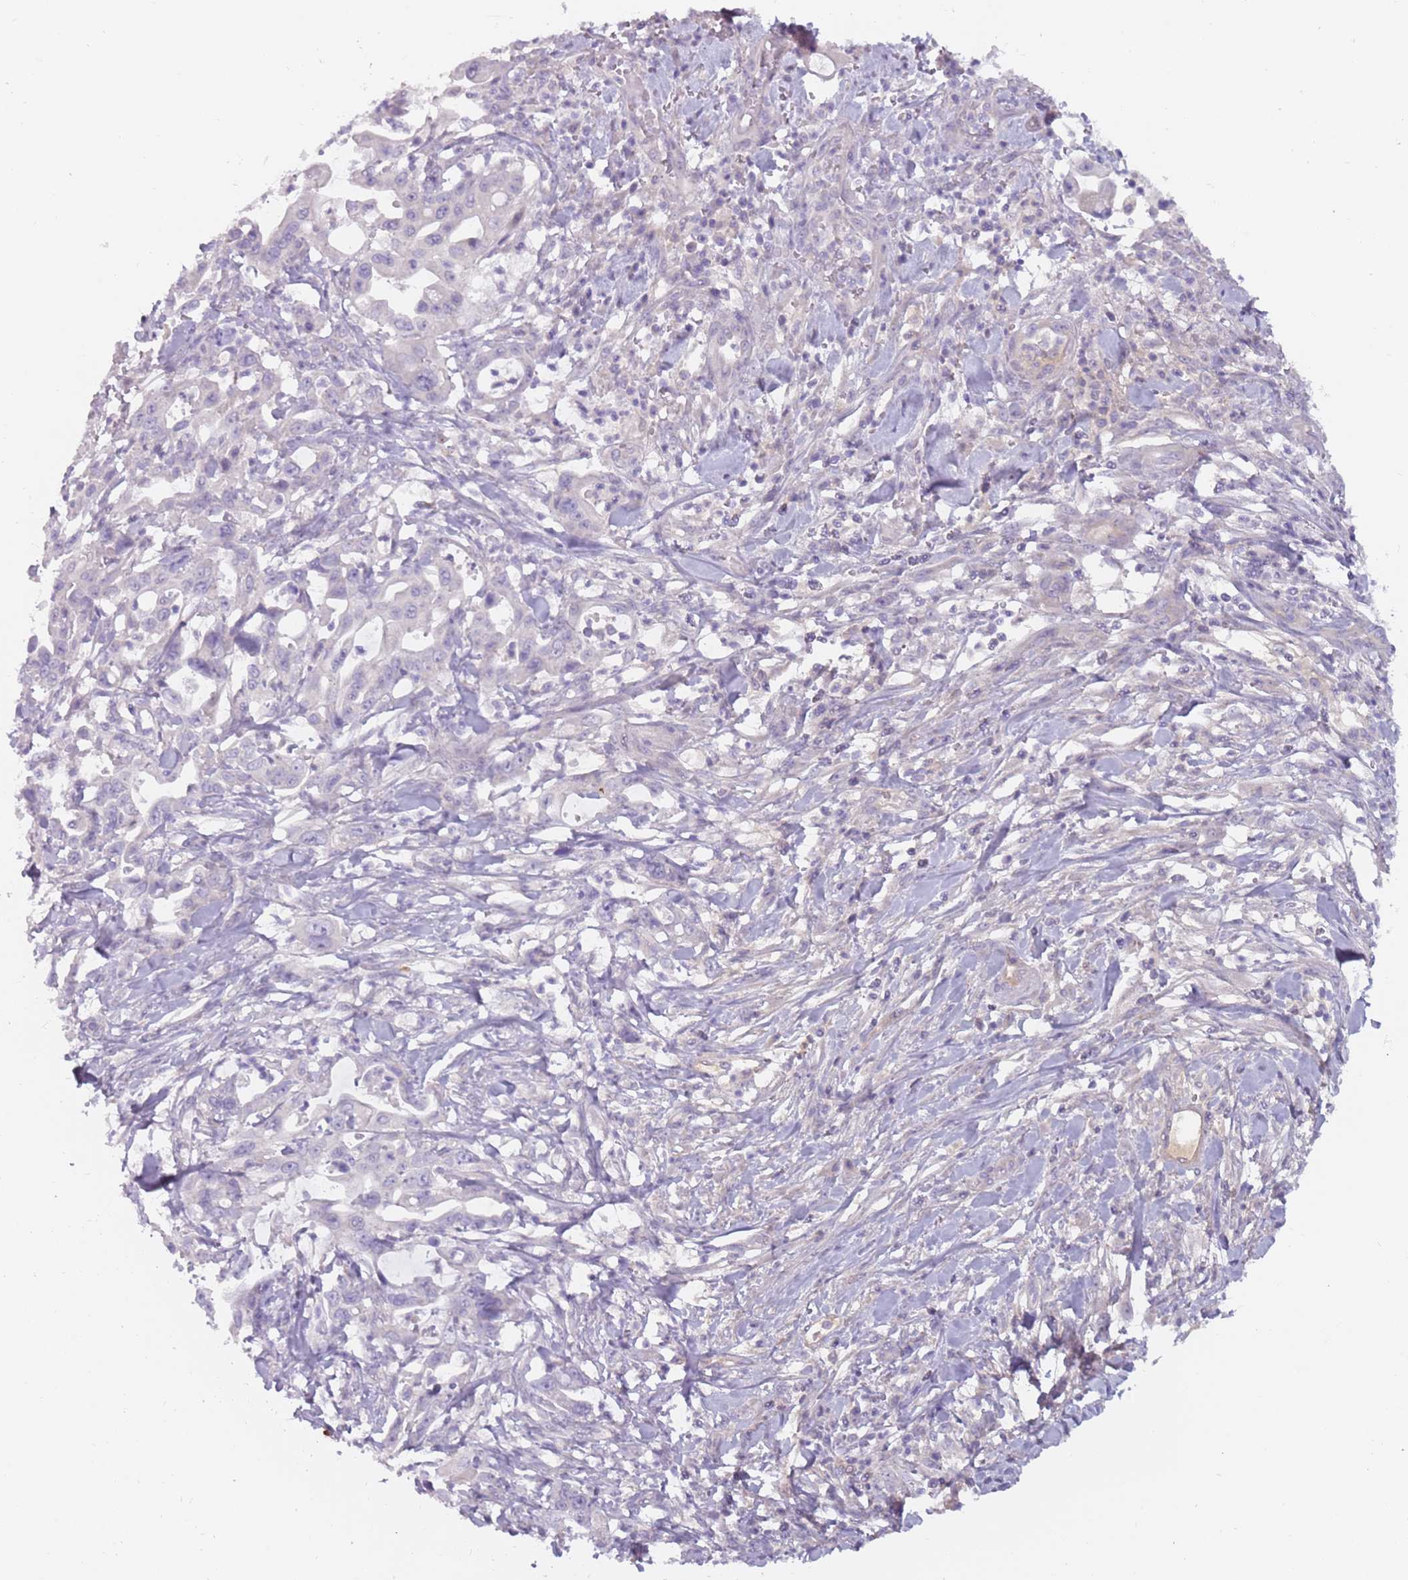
{"staining": {"intensity": "negative", "quantity": "none", "location": "none"}, "tissue": "pancreatic cancer", "cell_type": "Tumor cells", "image_type": "cancer", "snomed": [{"axis": "morphology", "description": "Adenocarcinoma, NOS"}, {"axis": "topography", "description": "Pancreas"}], "caption": "High power microscopy histopathology image of an immunohistochemistry image of pancreatic cancer (adenocarcinoma), revealing no significant staining in tumor cells.", "gene": "DDX4", "patient": {"sex": "female", "age": 61}}